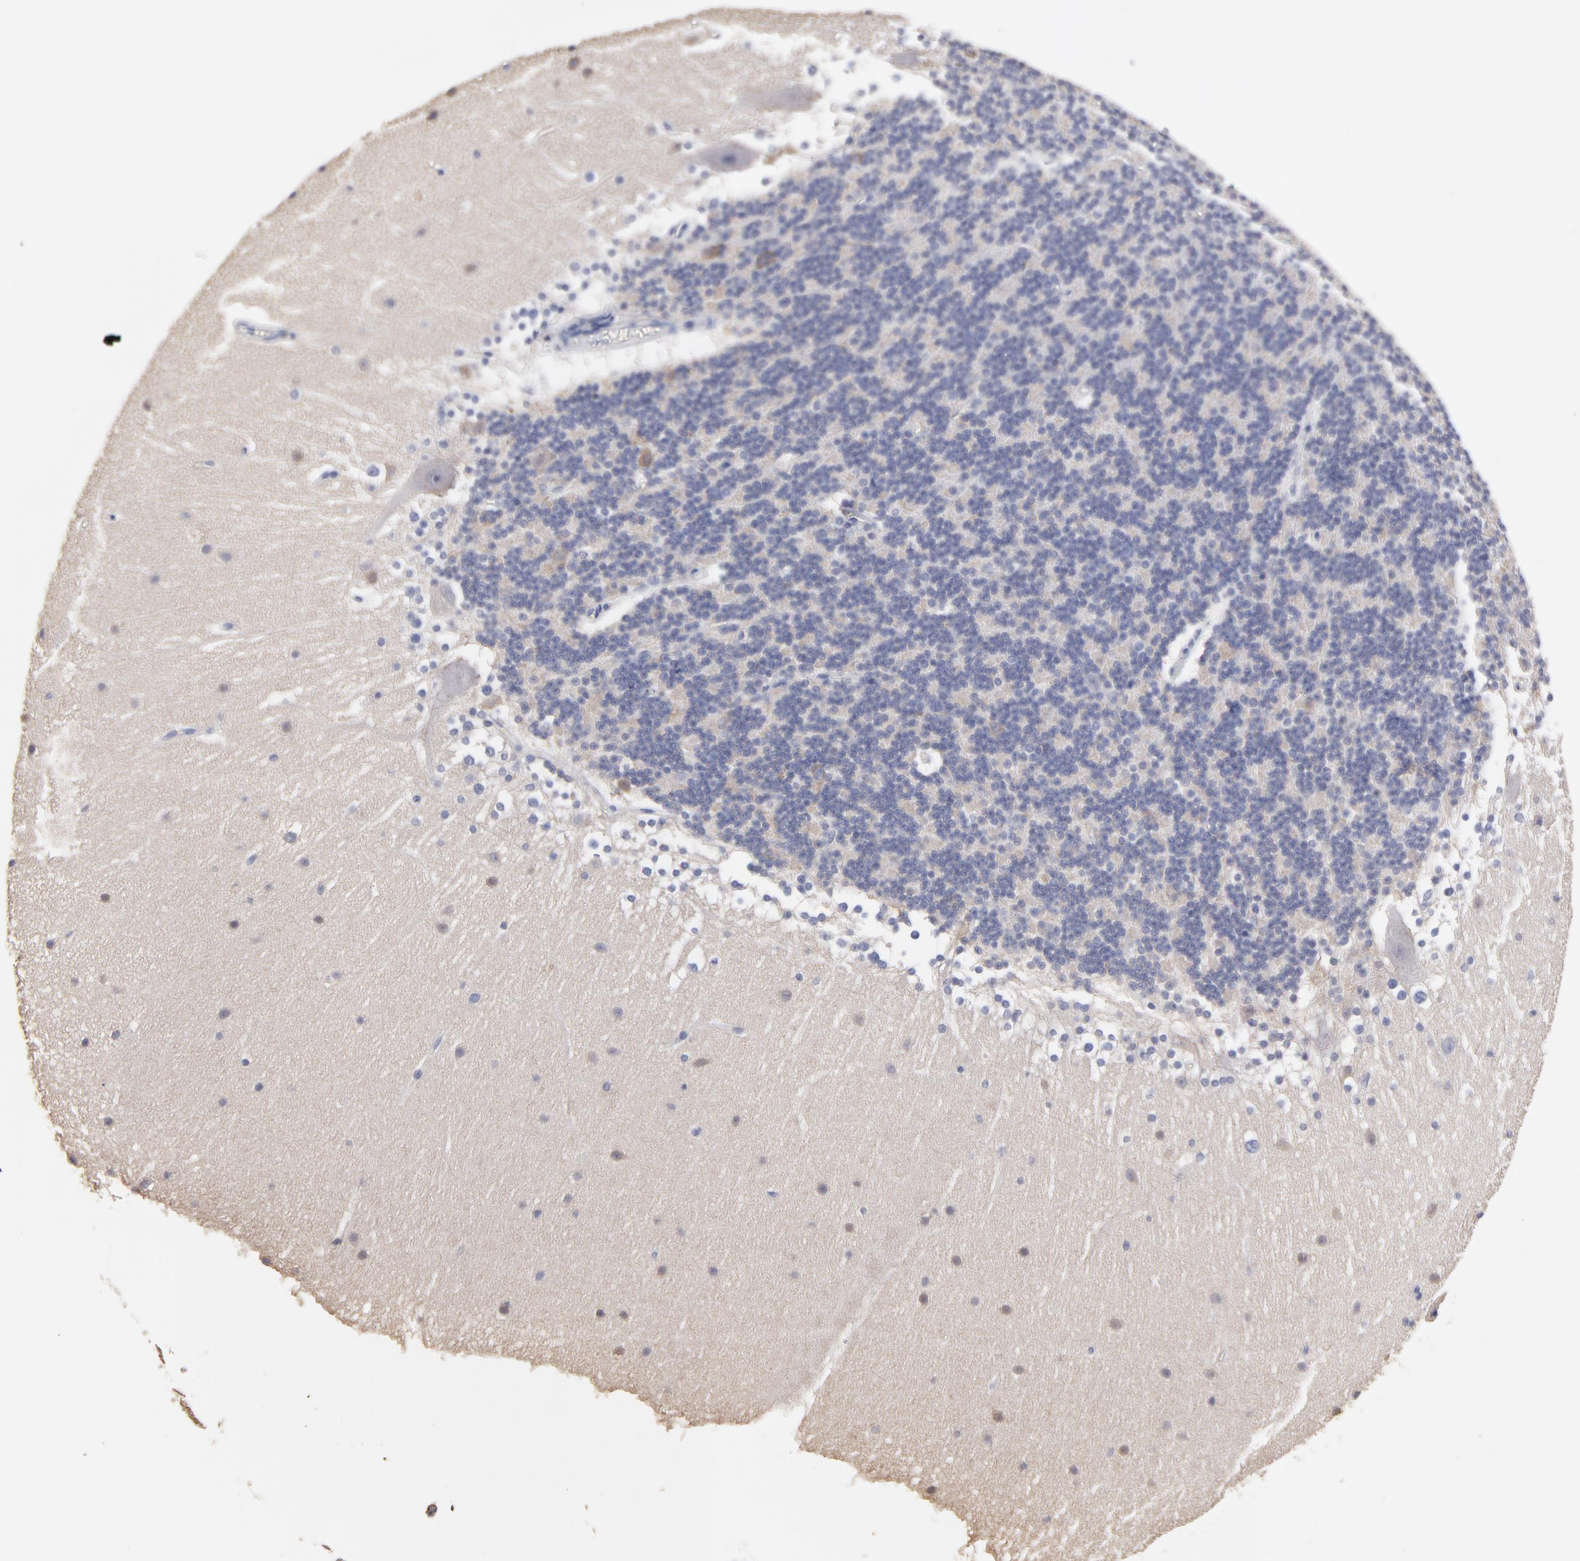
{"staining": {"intensity": "negative", "quantity": "none", "location": "none"}, "tissue": "cerebellum", "cell_type": "Cells in granular layer", "image_type": "normal", "snomed": [{"axis": "morphology", "description": "Normal tissue, NOS"}, {"axis": "topography", "description": "Cerebellum"}], "caption": "High power microscopy photomicrograph of an IHC micrograph of normal cerebellum, revealing no significant positivity in cells in granular layer. Nuclei are stained in blue.", "gene": "DUSP9", "patient": {"sex": "female", "age": 19}}